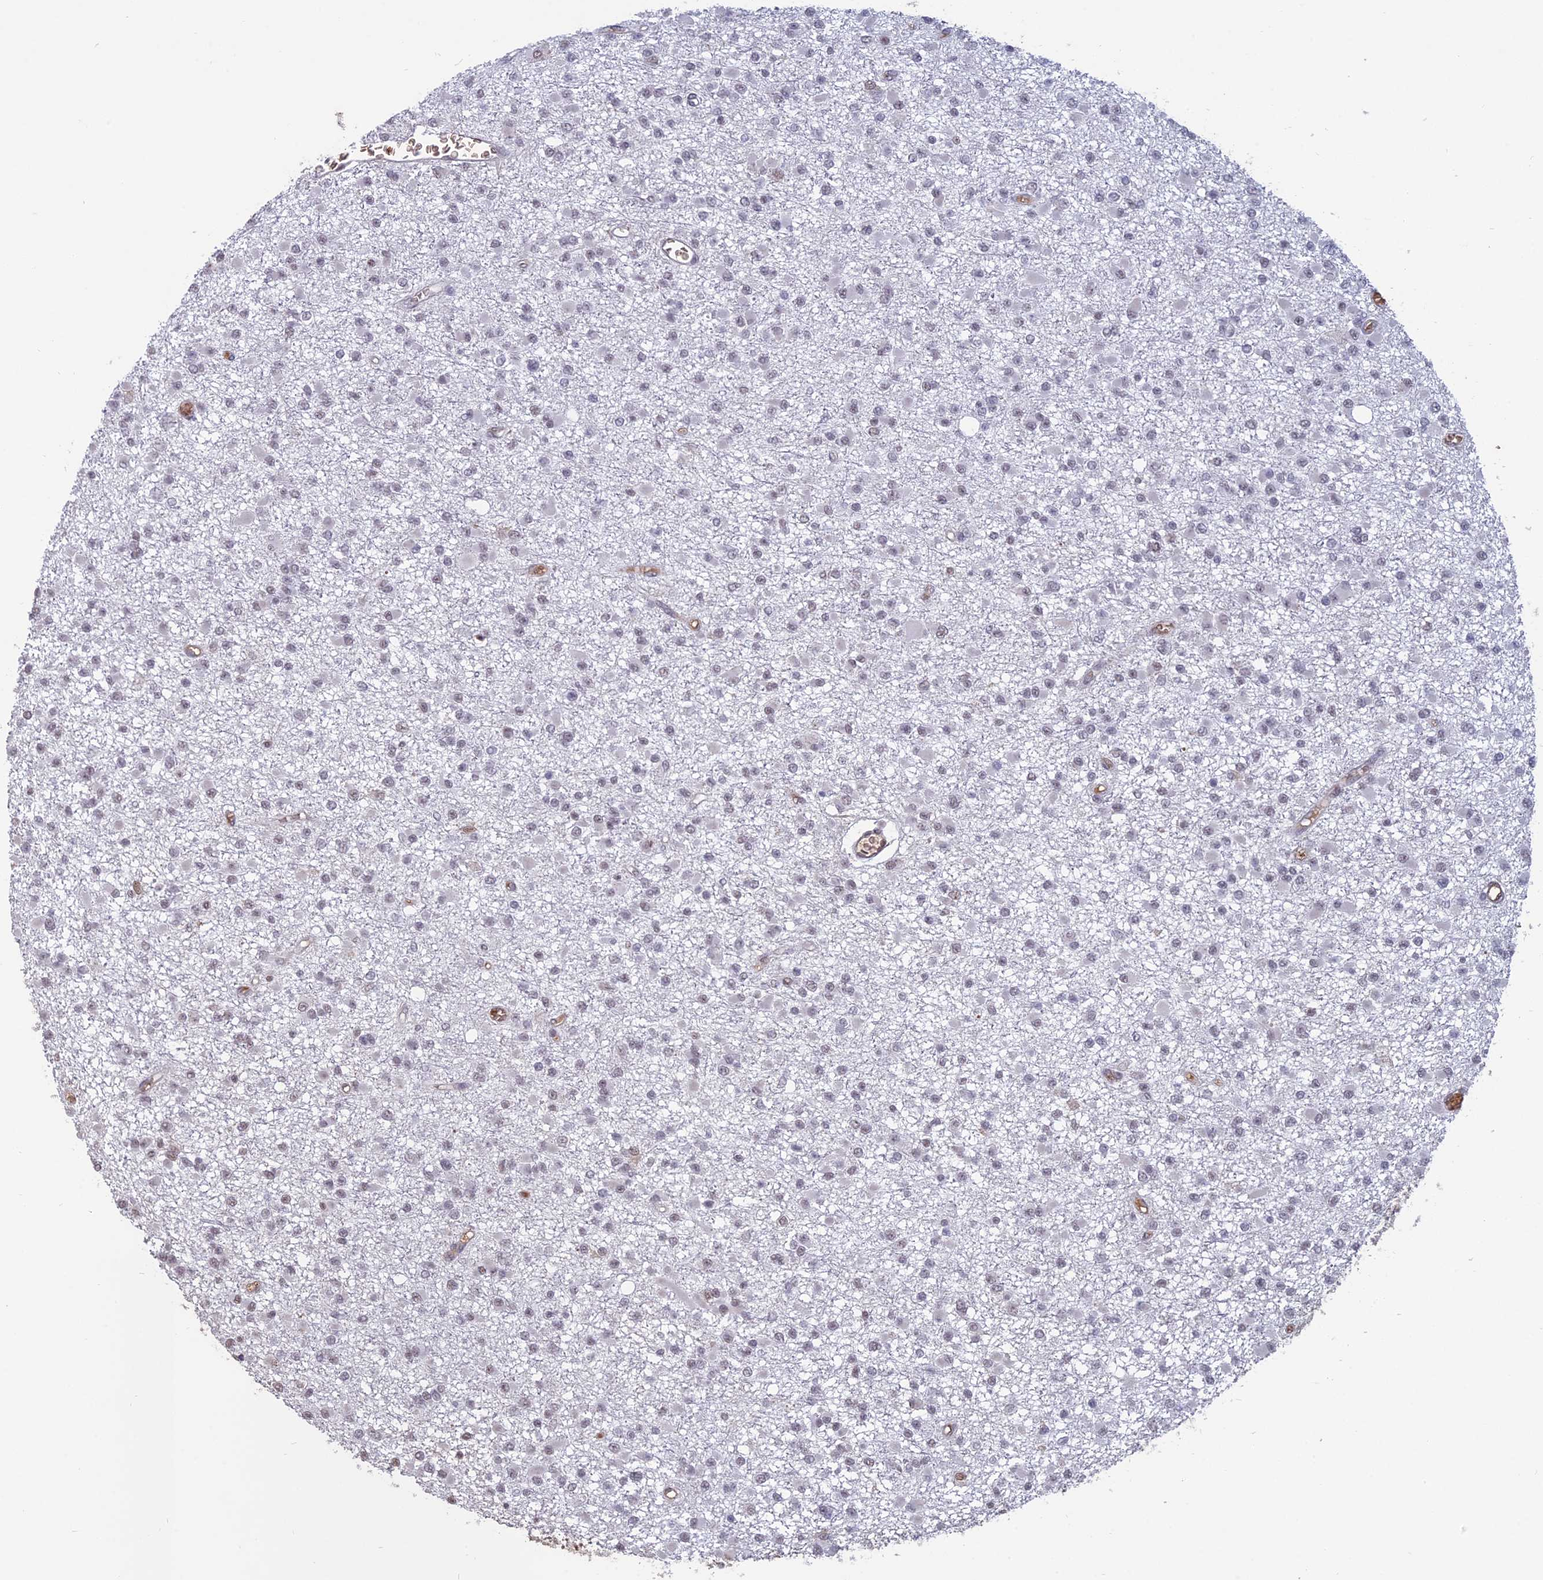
{"staining": {"intensity": "weak", "quantity": "<25%", "location": "nuclear"}, "tissue": "glioma", "cell_type": "Tumor cells", "image_type": "cancer", "snomed": [{"axis": "morphology", "description": "Glioma, malignant, Low grade"}, {"axis": "topography", "description": "Brain"}], "caption": "IHC photomicrograph of low-grade glioma (malignant) stained for a protein (brown), which reveals no staining in tumor cells.", "gene": "MFAP1", "patient": {"sex": "female", "age": 22}}